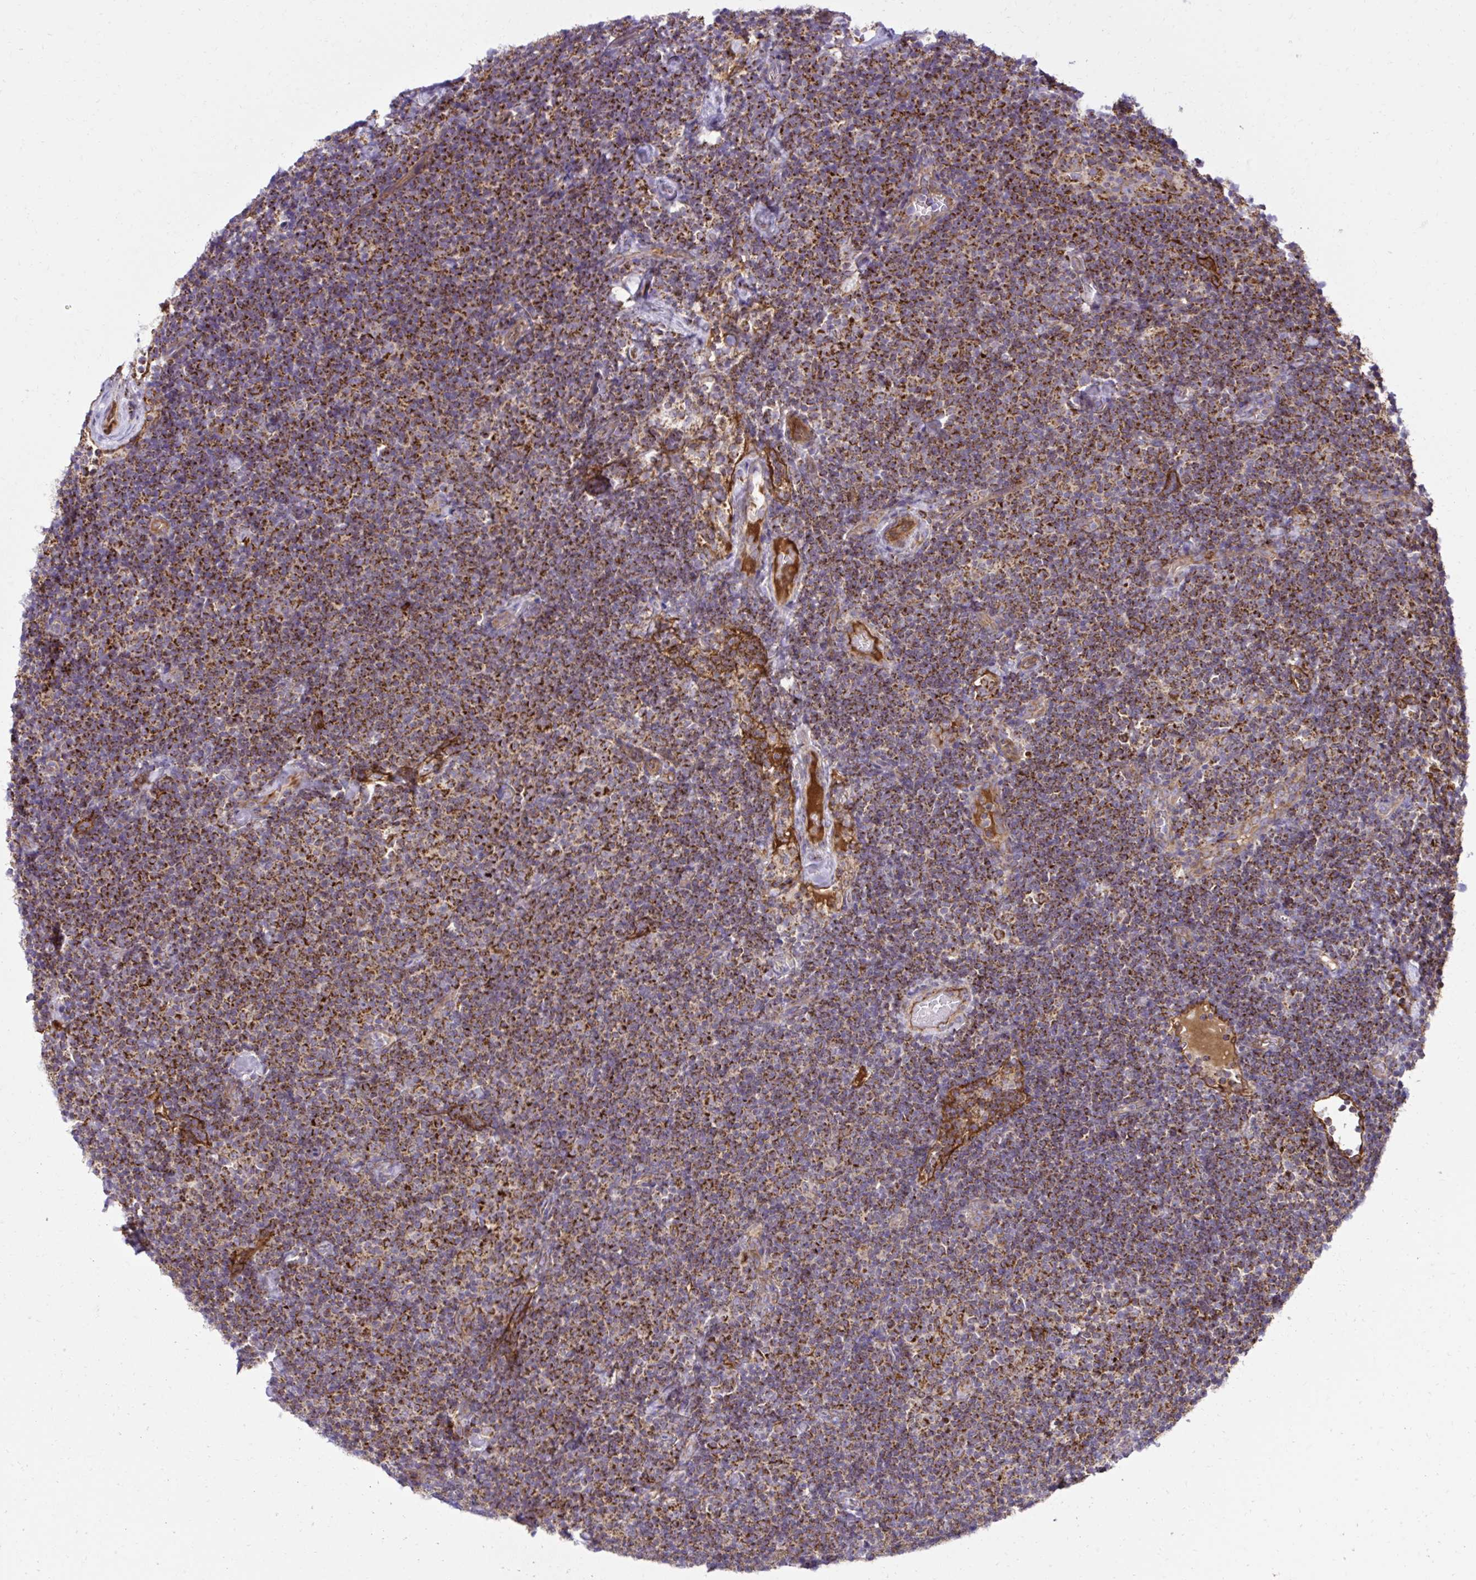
{"staining": {"intensity": "strong", "quantity": ">75%", "location": "cytoplasmic/membranous"}, "tissue": "lymphoma", "cell_type": "Tumor cells", "image_type": "cancer", "snomed": [{"axis": "morphology", "description": "Malignant lymphoma, non-Hodgkin's type, Low grade"}, {"axis": "topography", "description": "Lymph node"}], "caption": "This micrograph demonstrates immunohistochemistry (IHC) staining of lymphoma, with high strong cytoplasmic/membranous staining in about >75% of tumor cells.", "gene": "LIMS1", "patient": {"sex": "male", "age": 81}}